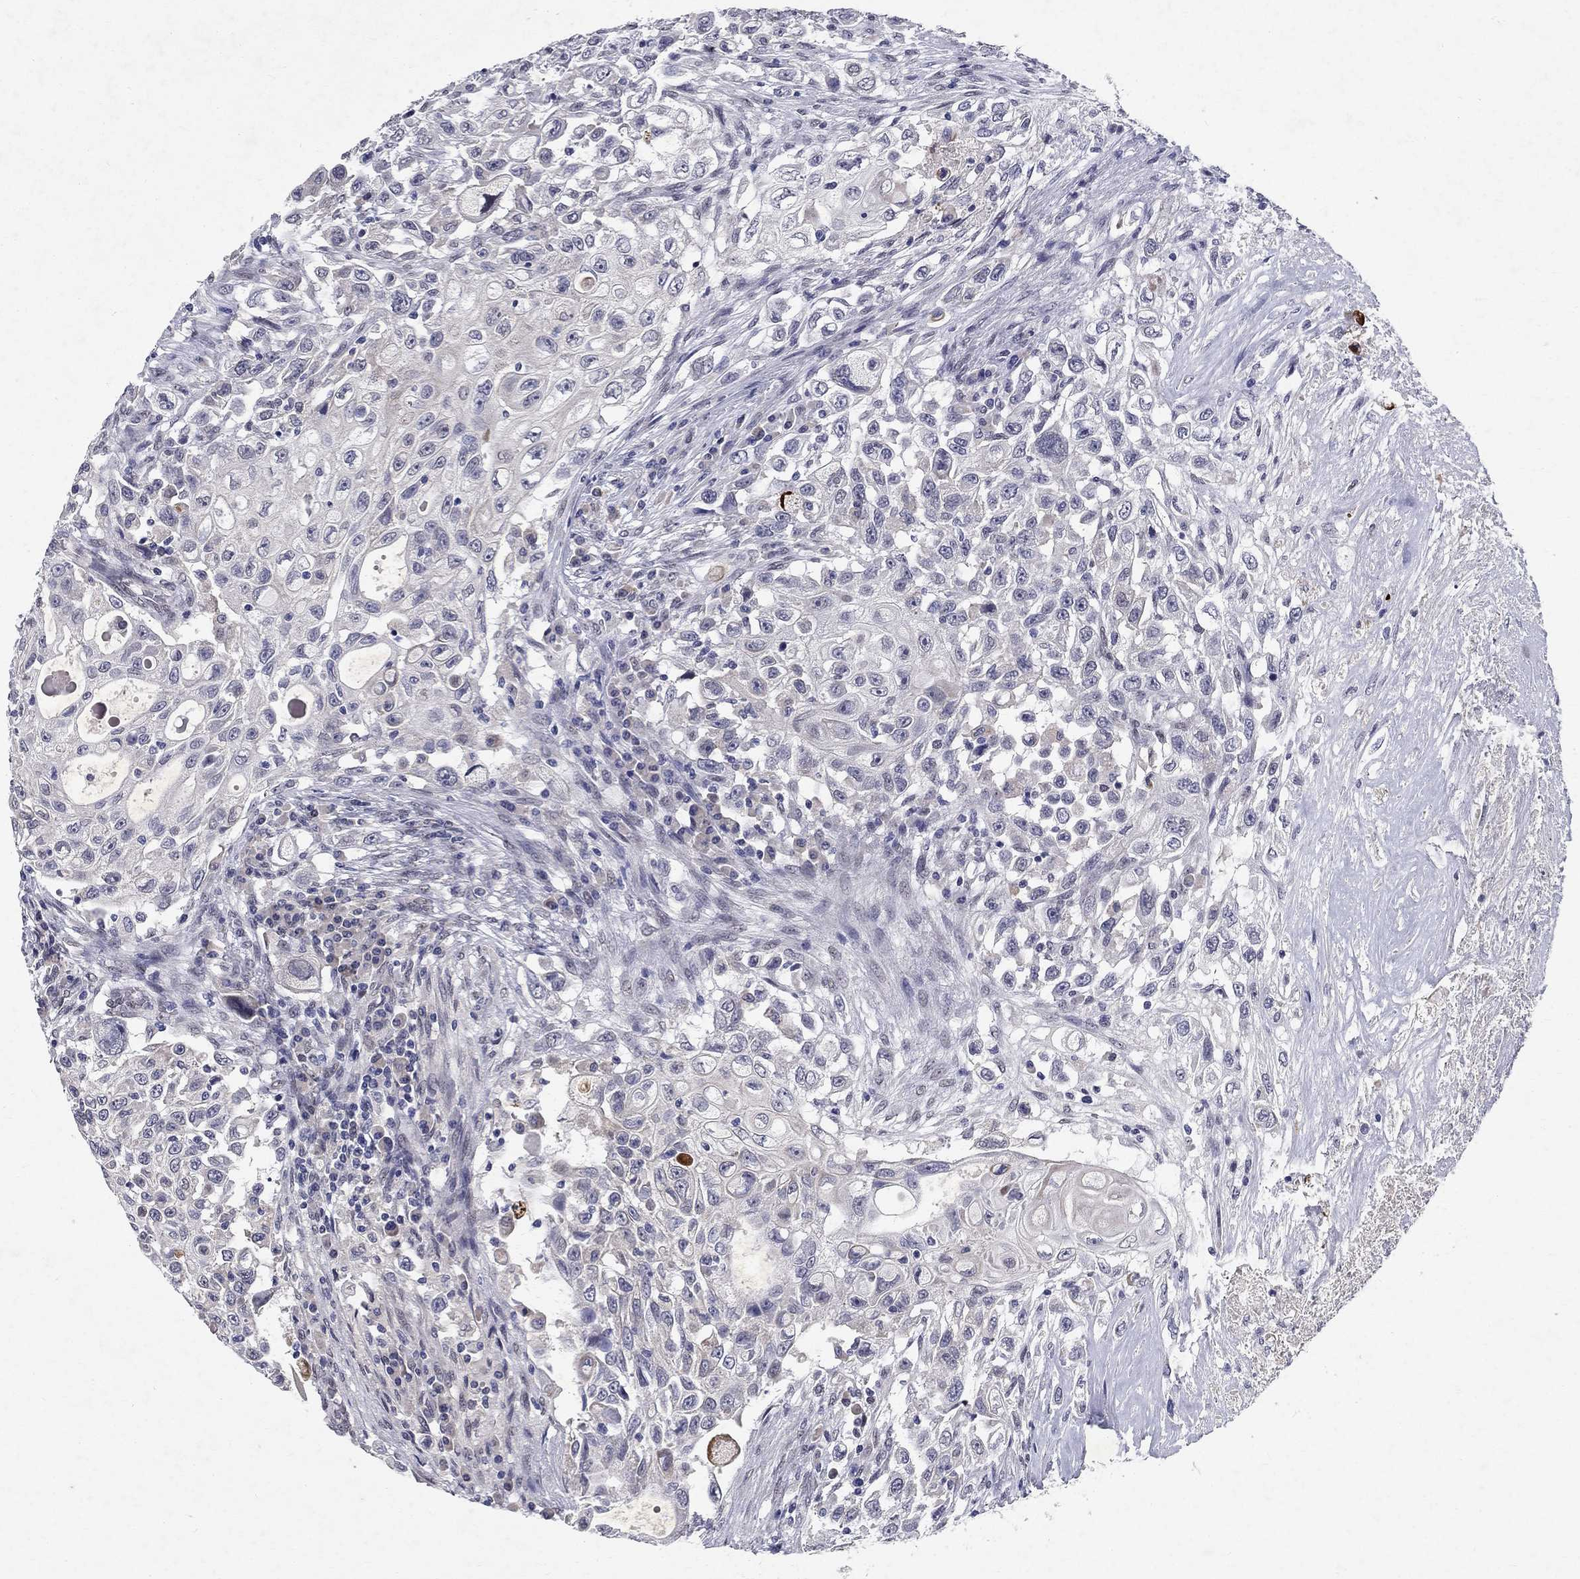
{"staining": {"intensity": "negative", "quantity": "none", "location": "none"}, "tissue": "urothelial cancer", "cell_type": "Tumor cells", "image_type": "cancer", "snomed": [{"axis": "morphology", "description": "Urothelial carcinoma, High grade"}, {"axis": "topography", "description": "Urinary bladder"}], "caption": "Immunohistochemical staining of high-grade urothelial carcinoma reveals no significant positivity in tumor cells.", "gene": "RBFOX1", "patient": {"sex": "female", "age": 56}}